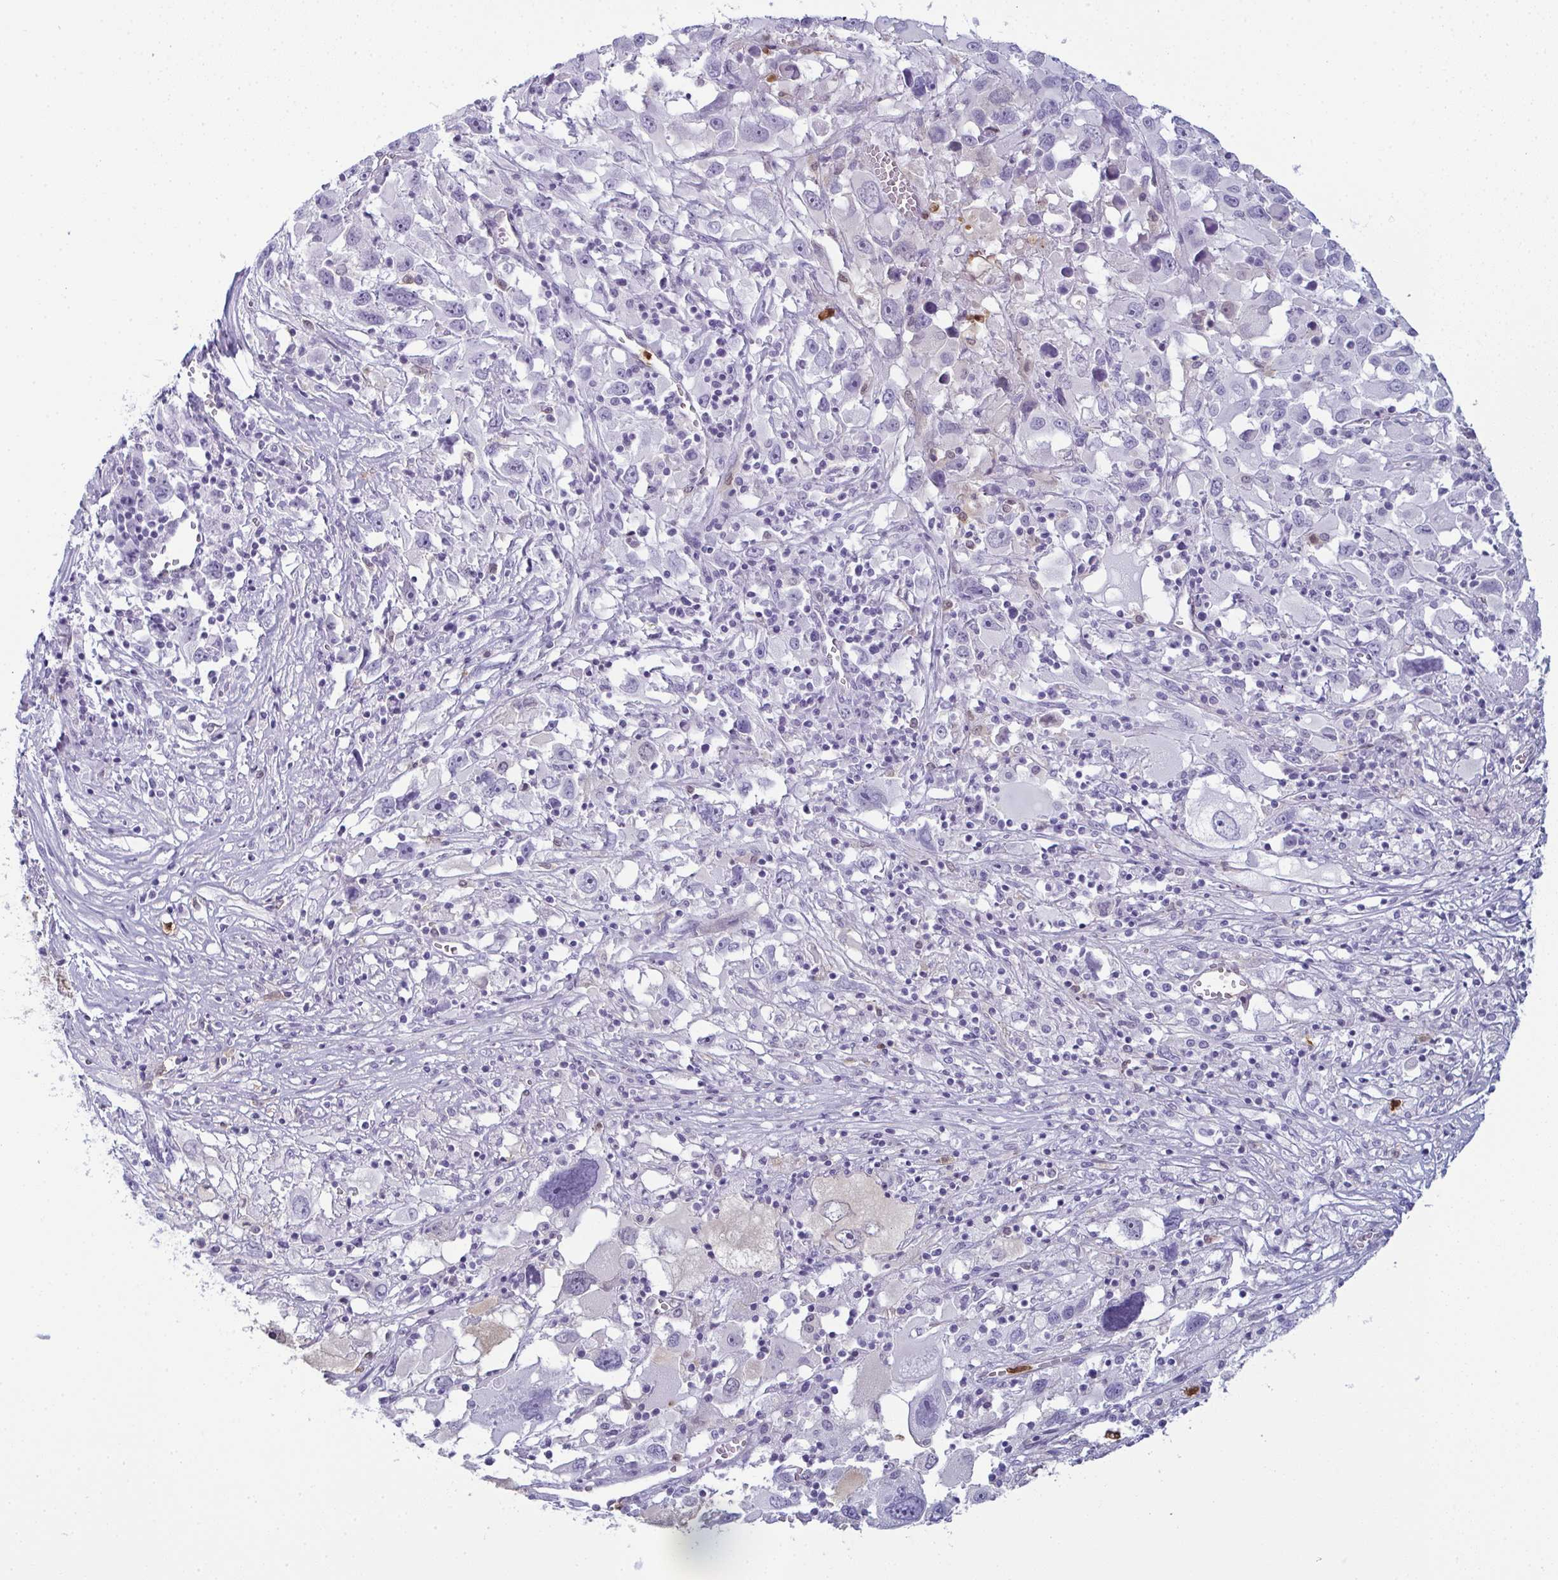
{"staining": {"intensity": "negative", "quantity": "none", "location": "none"}, "tissue": "melanoma", "cell_type": "Tumor cells", "image_type": "cancer", "snomed": [{"axis": "morphology", "description": "Malignant melanoma, Metastatic site"}, {"axis": "topography", "description": "Soft tissue"}], "caption": "A high-resolution micrograph shows immunohistochemistry (IHC) staining of malignant melanoma (metastatic site), which reveals no significant staining in tumor cells.", "gene": "CDA", "patient": {"sex": "male", "age": 50}}